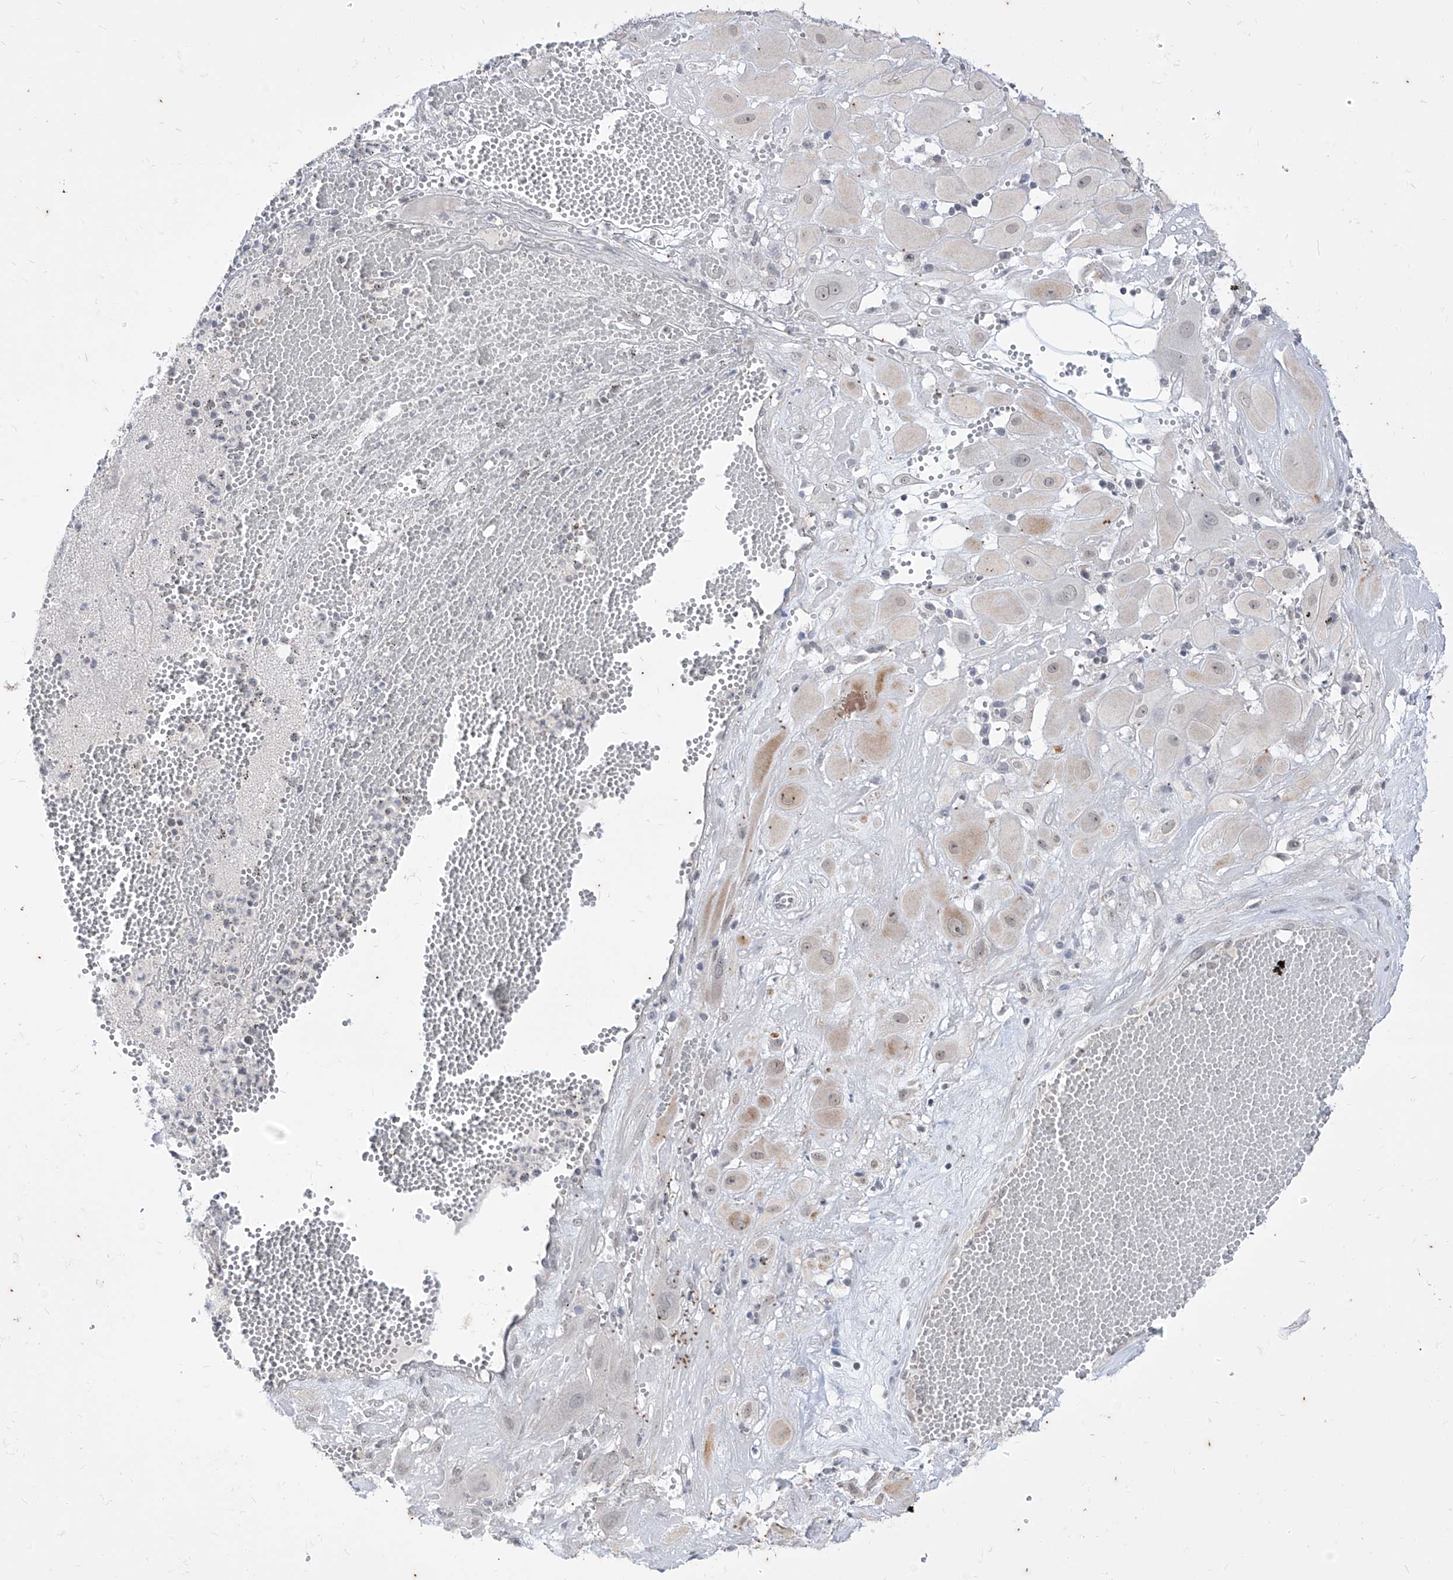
{"staining": {"intensity": "weak", "quantity": "<25%", "location": "cytoplasmic/membranous"}, "tissue": "cervical cancer", "cell_type": "Tumor cells", "image_type": "cancer", "snomed": [{"axis": "morphology", "description": "Squamous cell carcinoma, NOS"}, {"axis": "topography", "description": "Cervix"}], "caption": "High magnification brightfield microscopy of squamous cell carcinoma (cervical) stained with DAB (3,3'-diaminobenzidine) (brown) and counterstained with hematoxylin (blue): tumor cells show no significant expression.", "gene": "PHF20L1", "patient": {"sex": "female", "age": 34}}